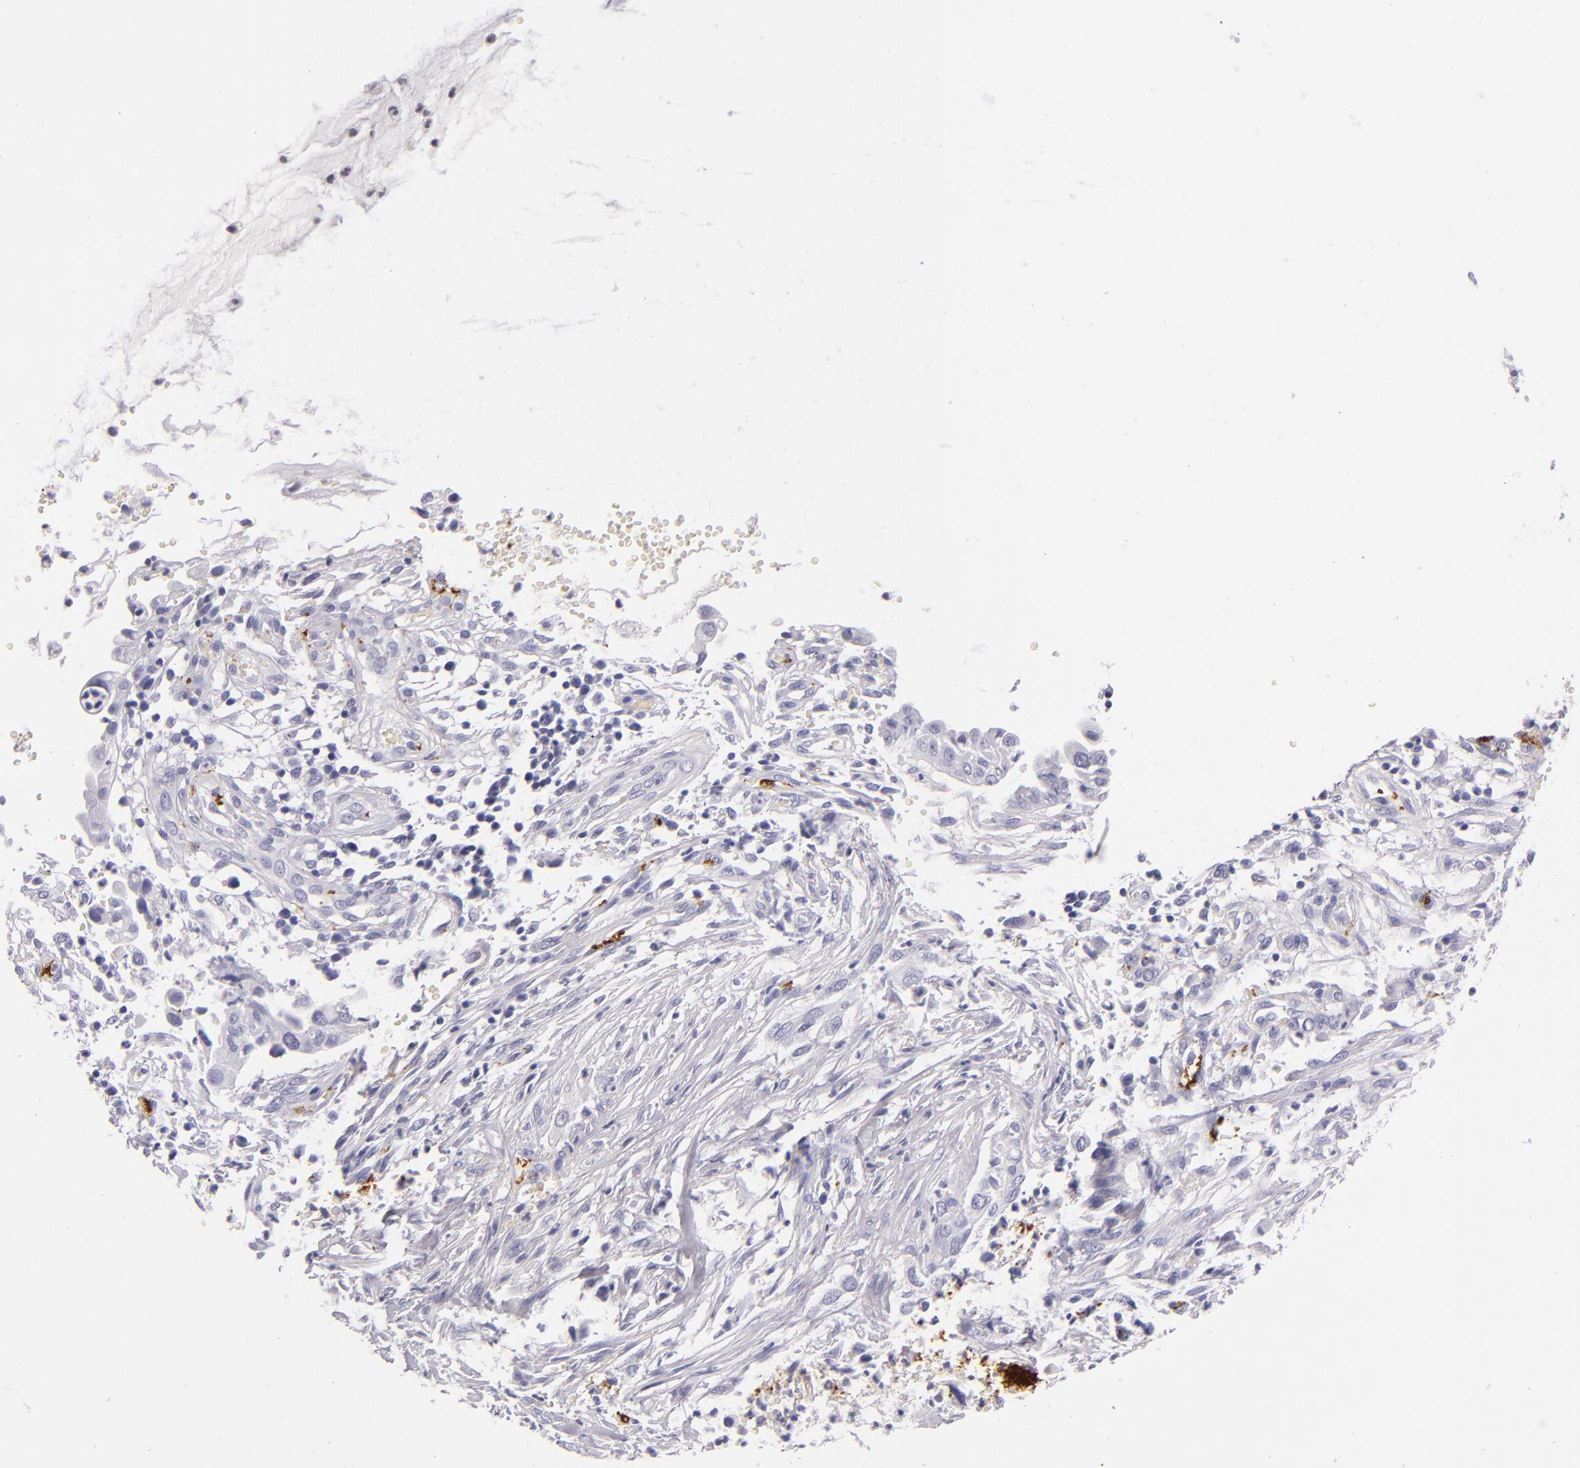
{"staining": {"intensity": "negative", "quantity": "none", "location": "none"}, "tissue": "cervical cancer", "cell_type": "Tumor cells", "image_type": "cancer", "snomed": [{"axis": "morphology", "description": "Normal tissue, NOS"}, {"axis": "morphology", "description": "Squamous cell carcinoma, NOS"}, {"axis": "topography", "description": "Cervix"}], "caption": "The micrograph demonstrates no significant staining in tumor cells of cervical cancer (squamous cell carcinoma). The staining was performed using DAB to visualize the protein expression in brown, while the nuclei were stained in blue with hematoxylin (Magnification: 20x).", "gene": "GP1BA", "patient": {"sex": "female", "age": 45}}